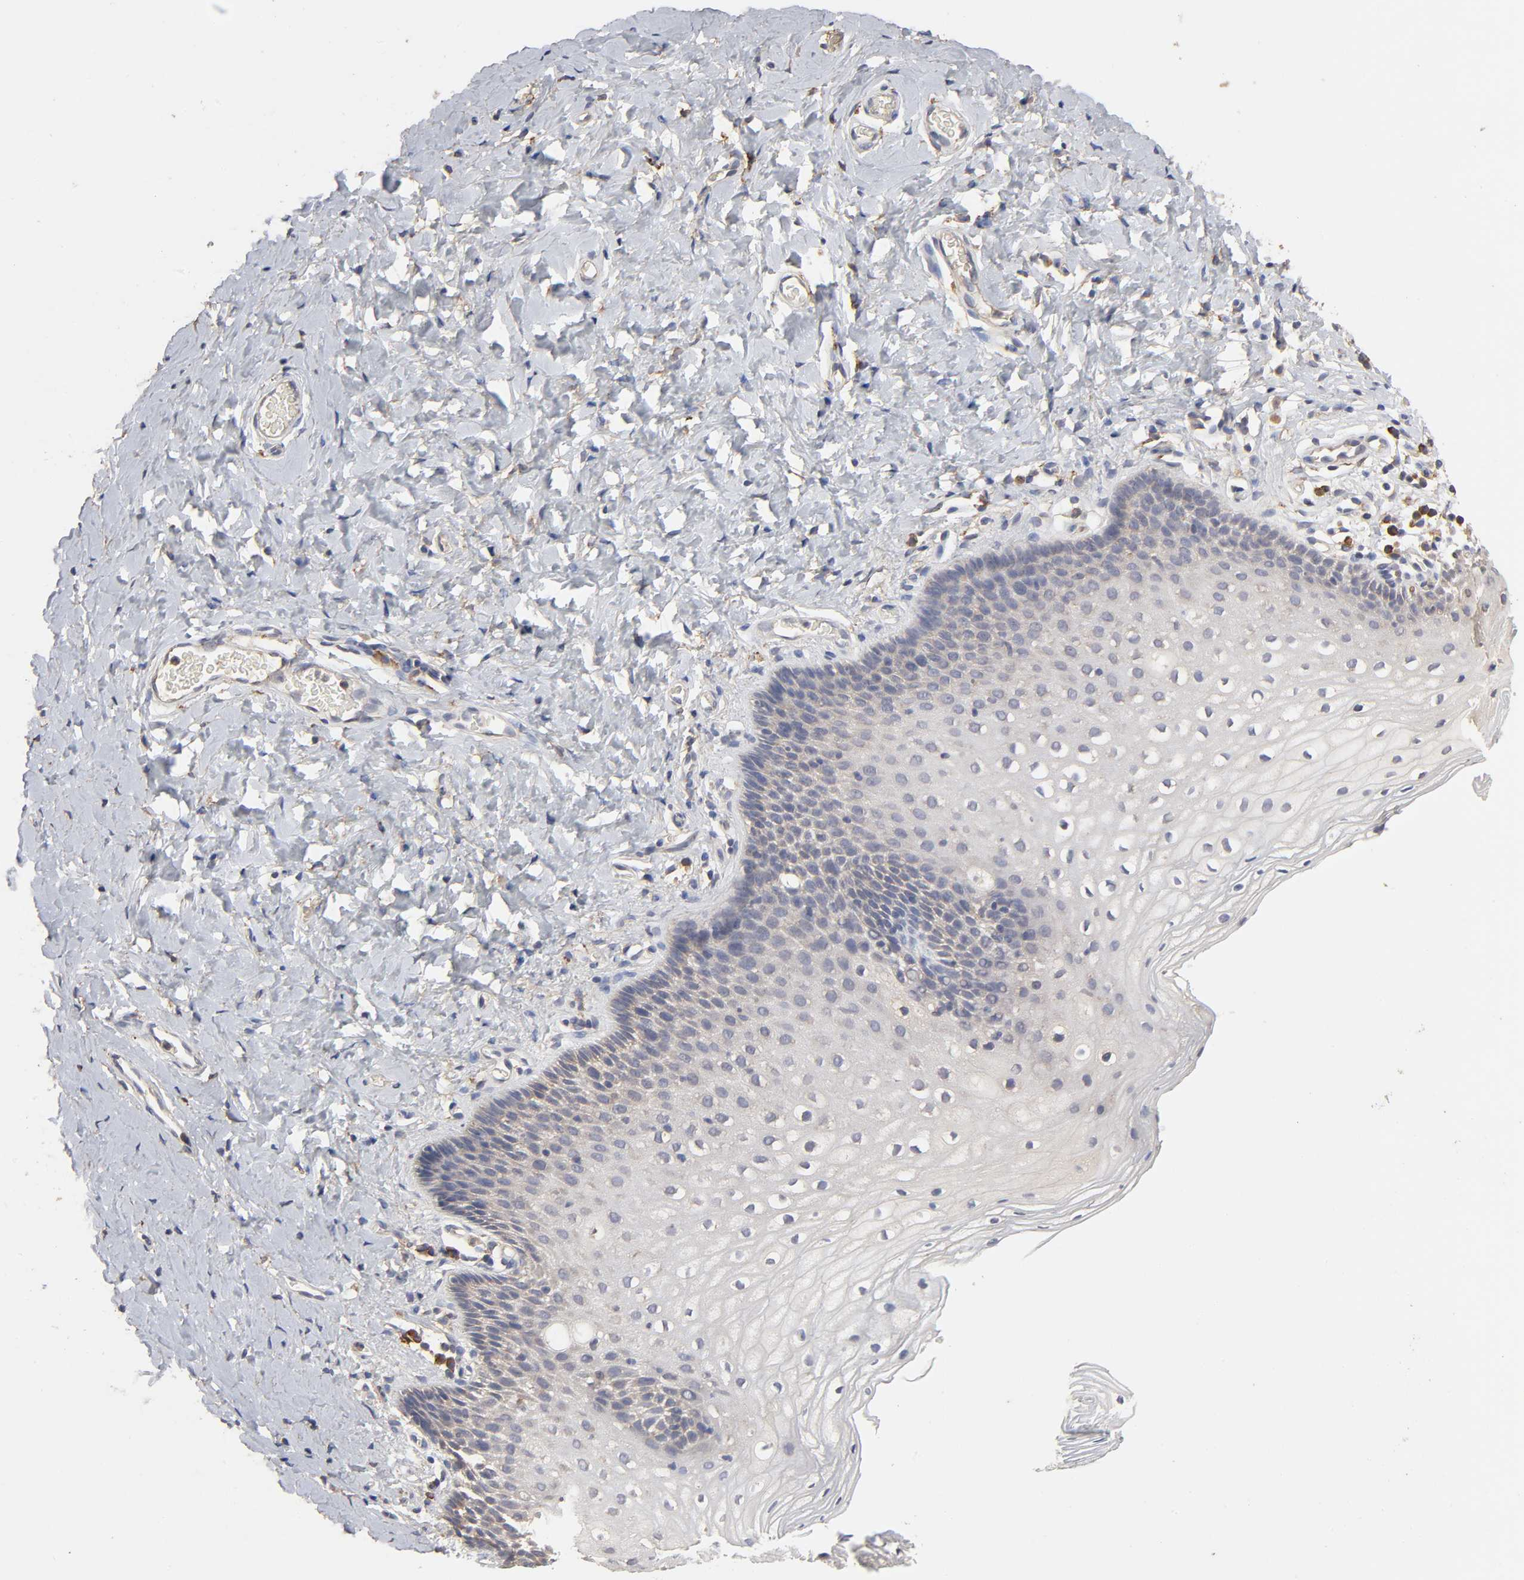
{"staining": {"intensity": "weak", "quantity": "<25%", "location": "cytoplasmic/membranous"}, "tissue": "vagina", "cell_type": "Squamous epithelial cells", "image_type": "normal", "snomed": [{"axis": "morphology", "description": "Normal tissue, NOS"}, {"axis": "topography", "description": "Vagina"}], "caption": "DAB (3,3'-diaminobenzidine) immunohistochemical staining of unremarkable human vagina exhibits no significant staining in squamous epithelial cells.", "gene": "EIF4G2", "patient": {"sex": "female", "age": 55}}